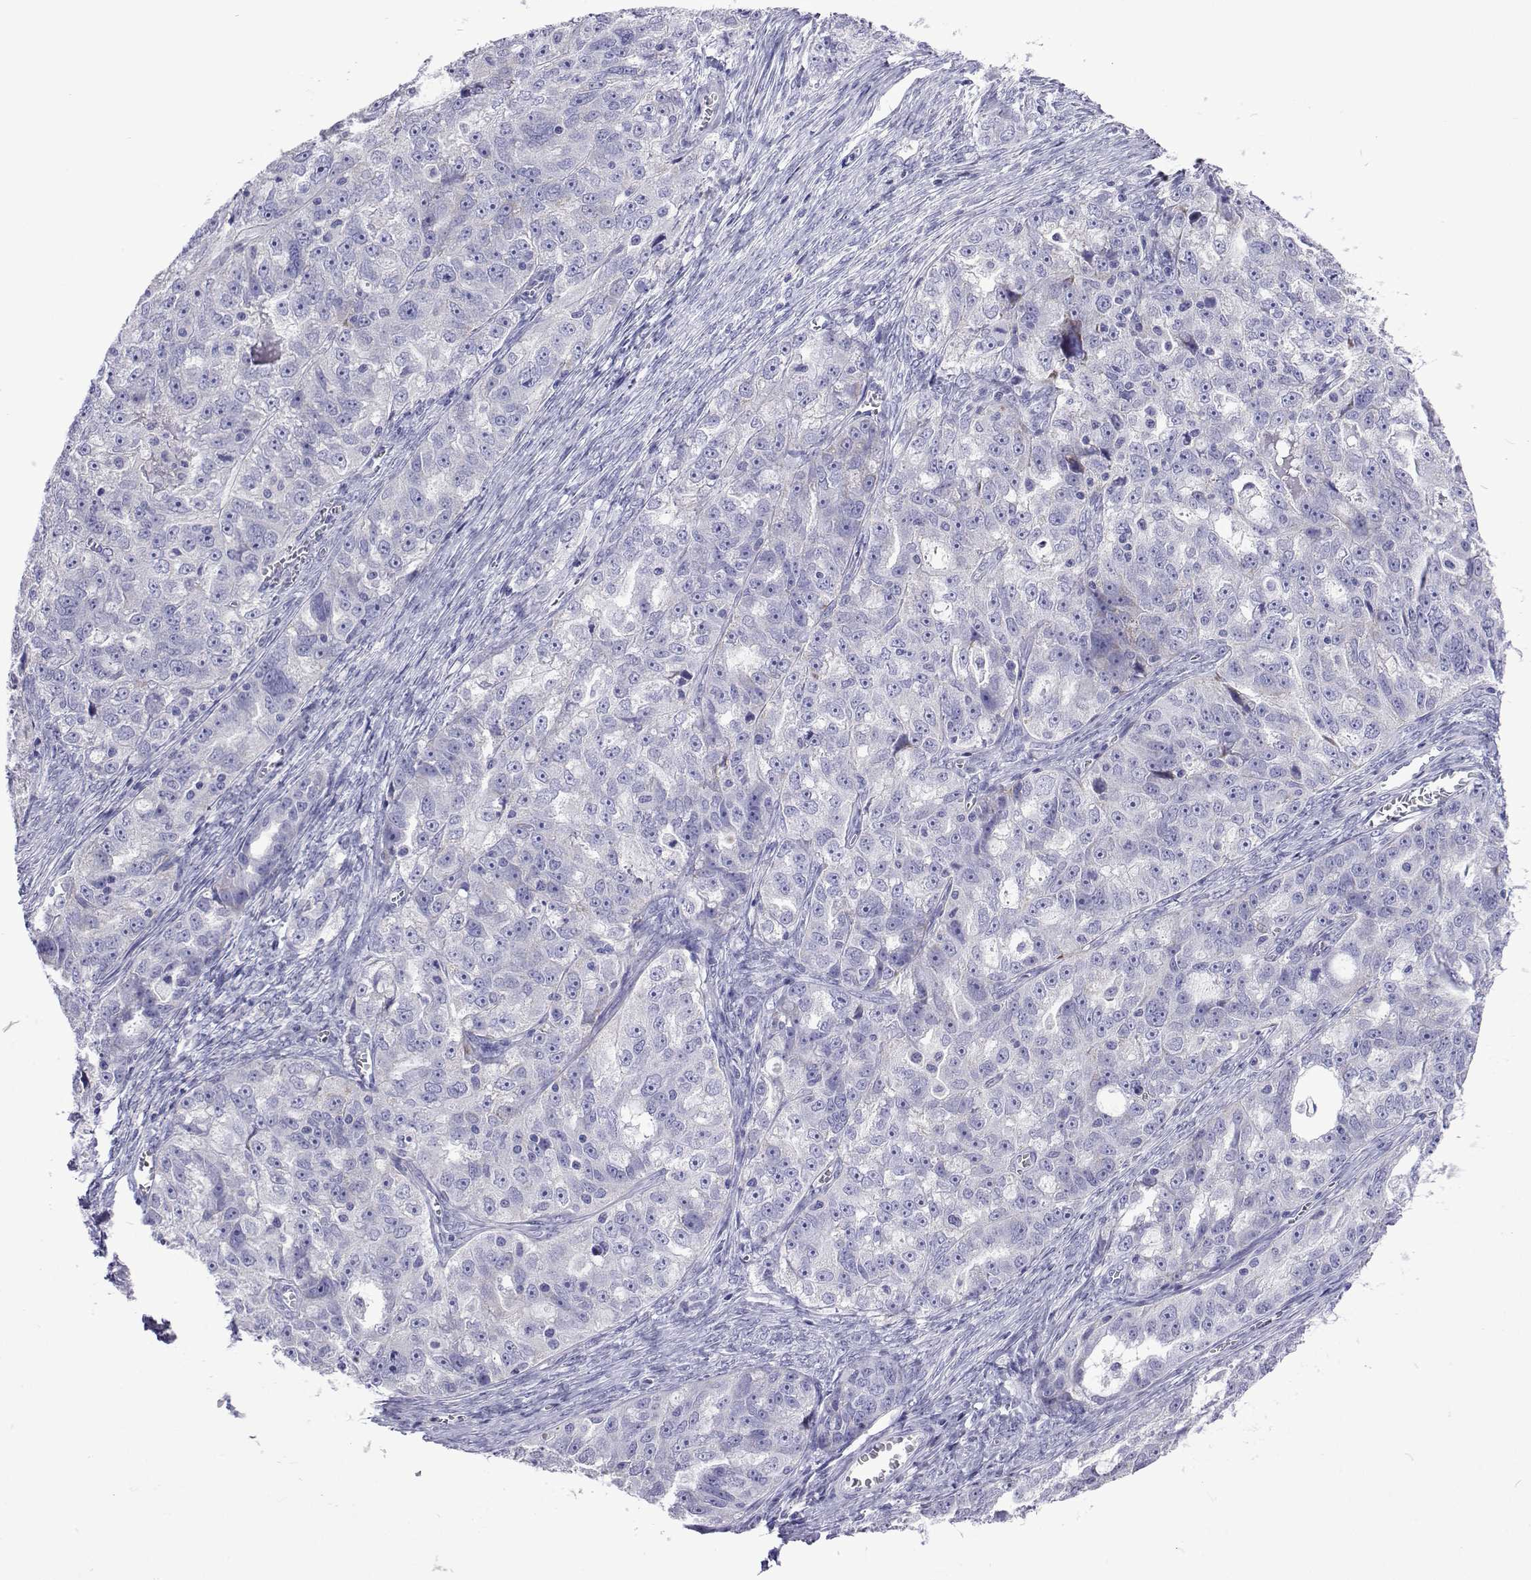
{"staining": {"intensity": "negative", "quantity": "none", "location": "none"}, "tissue": "ovarian cancer", "cell_type": "Tumor cells", "image_type": "cancer", "snomed": [{"axis": "morphology", "description": "Cystadenocarcinoma, serous, NOS"}, {"axis": "topography", "description": "Ovary"}], "caption": "Immunohistochemistry photomicrograph of neoplastic tissue: serous cystadenocarcinoma (ovarian) stained with DAB (3,3'-diaminobenzidine) reveals no significant protein expression in tumor cells.", "gene": "UMODL1", "patient": {"sex": "female", "age": 51}}